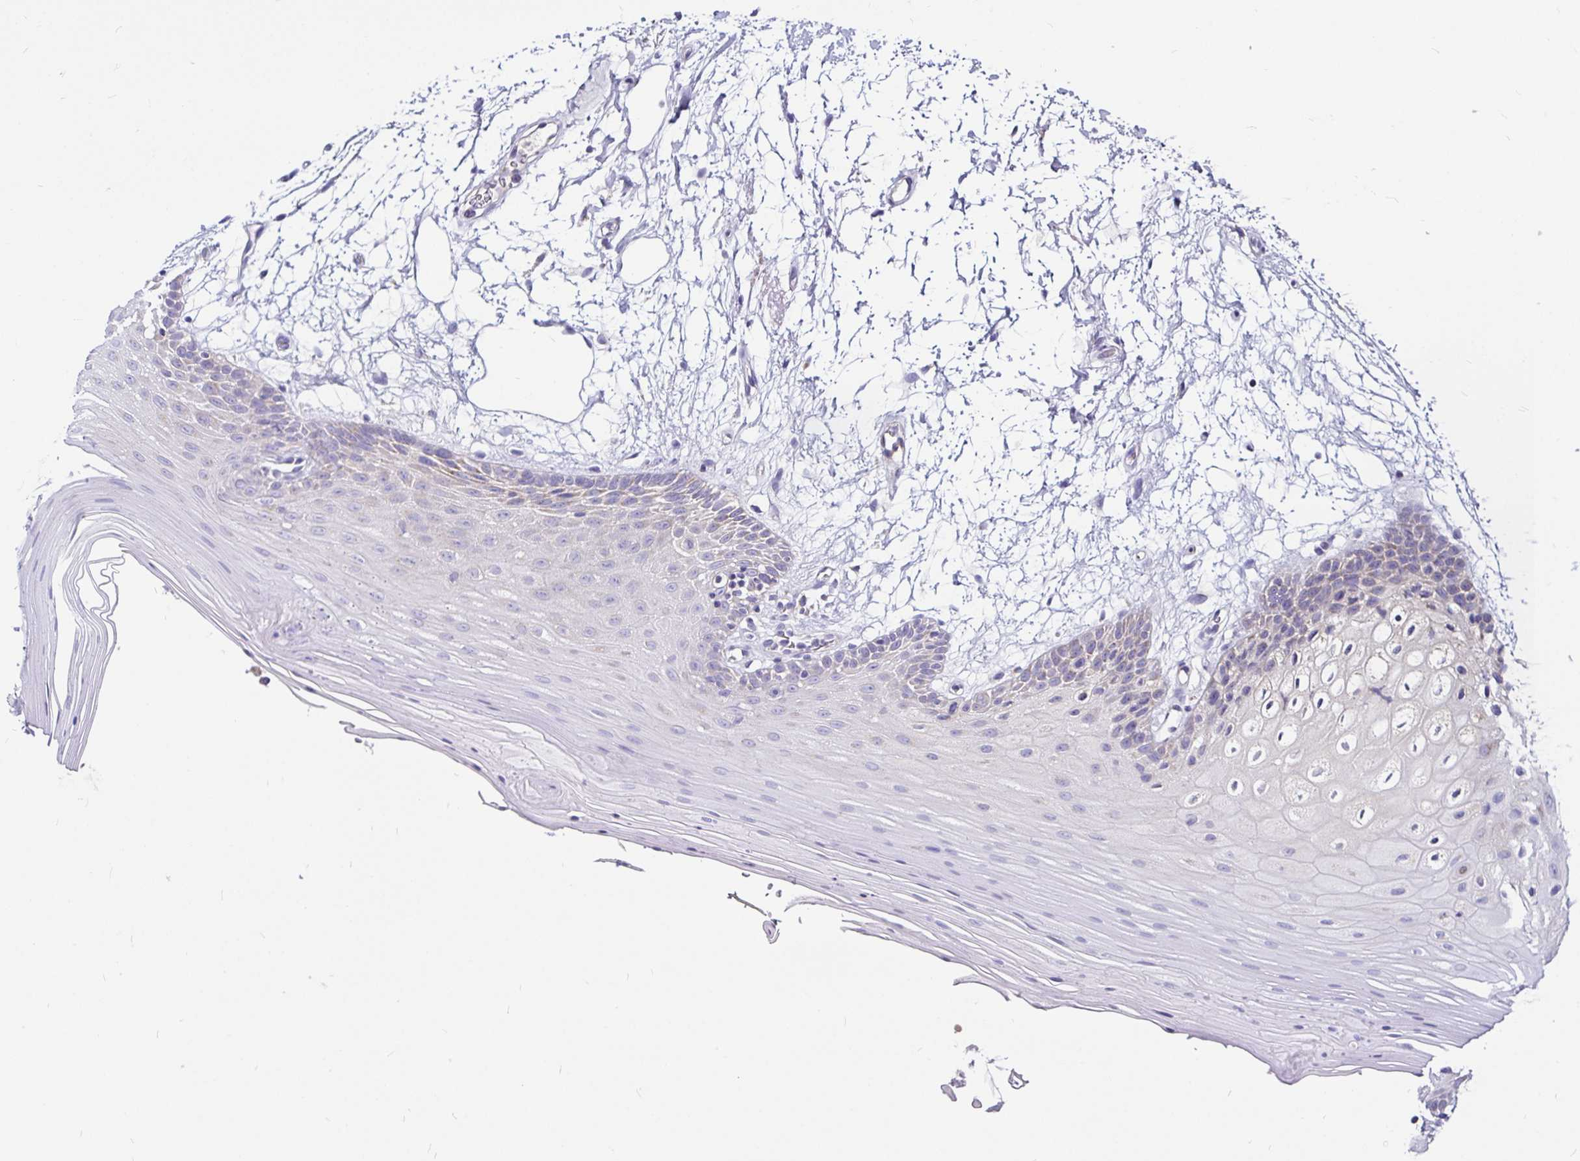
{"staining": {"intensity": "negative", "quantity": "none", "location": "none"}, "tissue": "oral mucosa", "cell_type": "Squamous epithelial cells", "image_type": "normal", "snomed": [{"axis": "morphology", "description": "Normal tissue, NOS"}, {"axis": "morphology", "description": "Squamous cell carcinoma, NOS"}, {"axis": "topography", "description": "Oral tissue"}, {"axis": "topography", "description": "Tounge, NOS"}, {"axis": "topography", "description": "Head-Neck"}], "caption": "High power microscopy photomicrograph of an IHC image of benign oral mucosa, revealing no significant expression in squamous epithelial cells. (DAB immunohistochemistry visualized using brightfield microscopy, high magnification).", "gene": "PGAM2", "patient": {"sex": "male", "age": 62}}